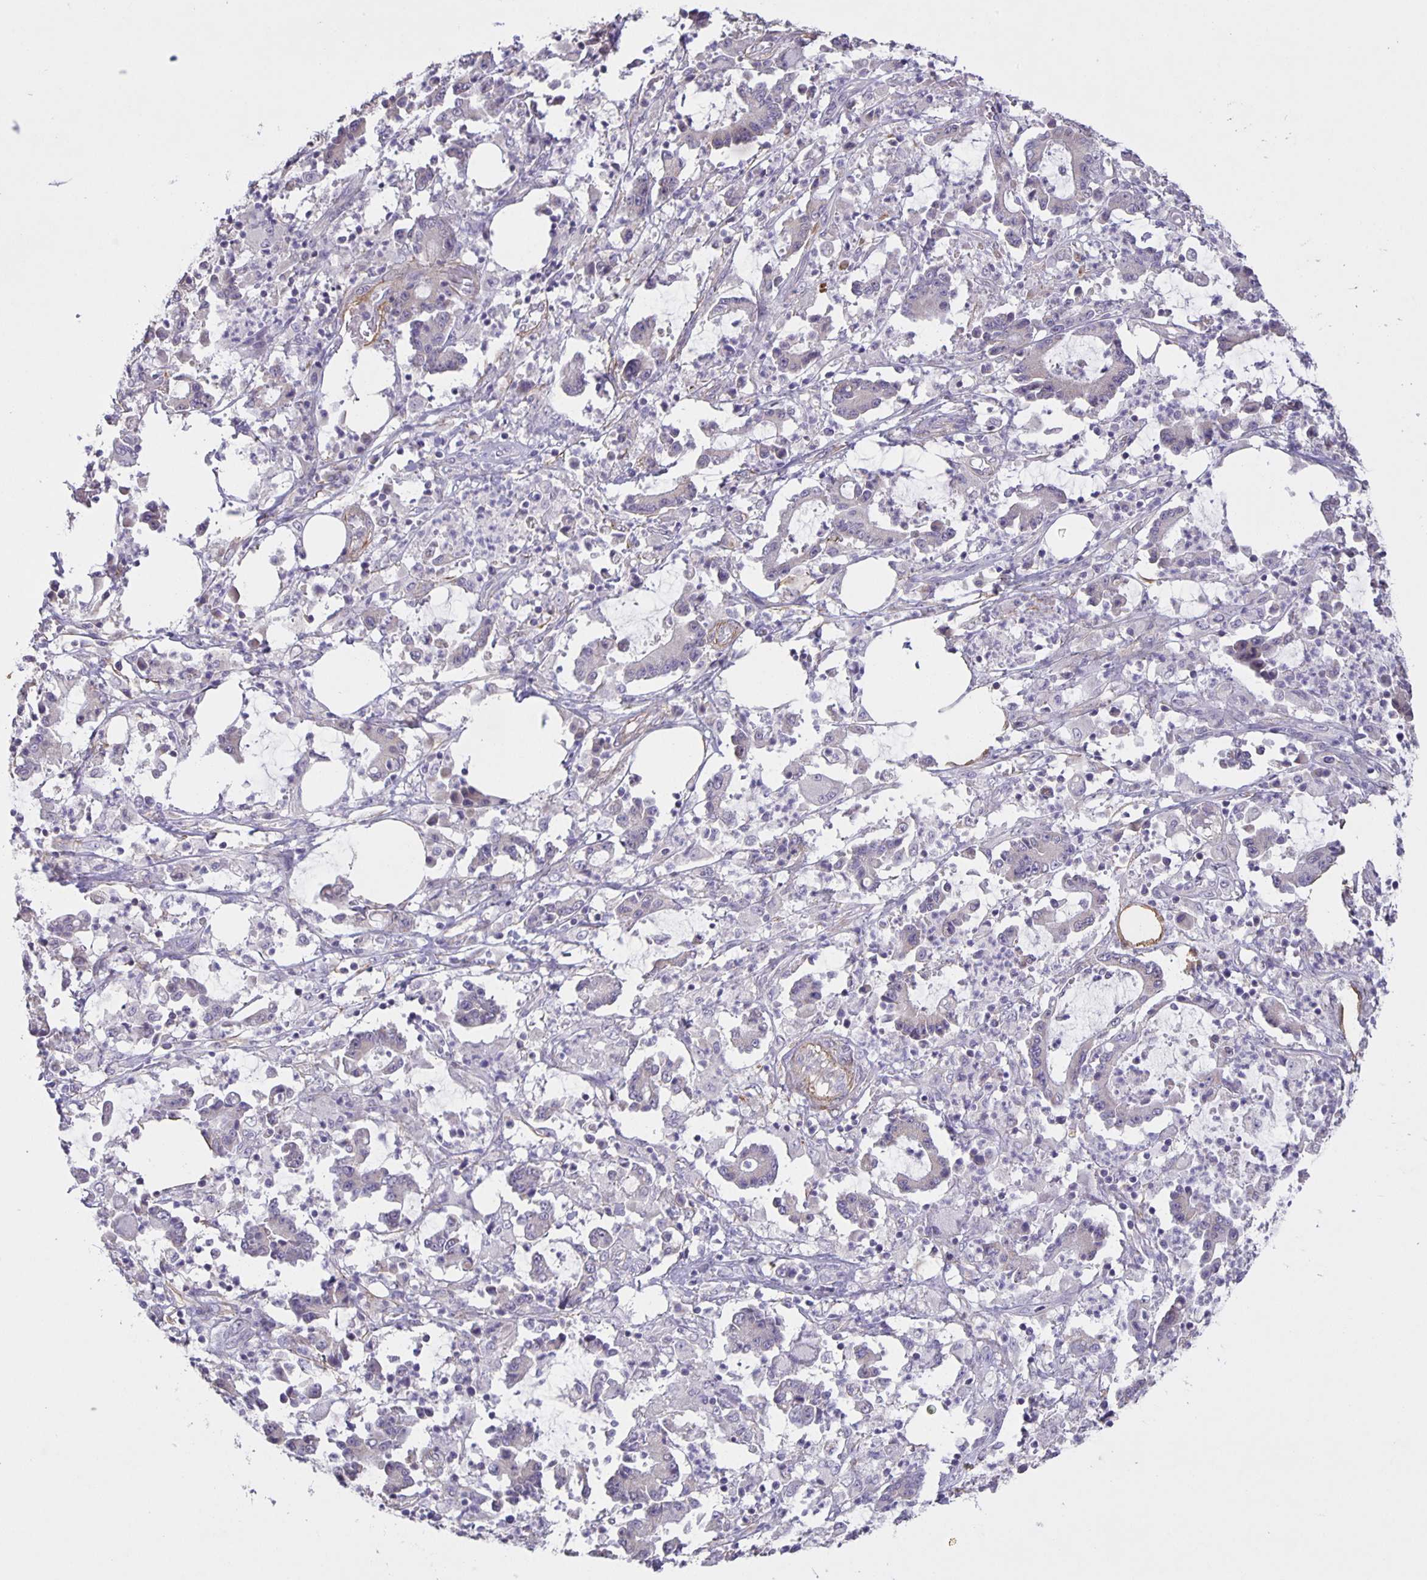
{"staining": {"intensity": "negative", "quantity": "none", "location": "none"}, "tissue": "stomach cancer", "cell_type": "Tumor cells", "image_type": "cancer", "snomed": [{"axis": "morphology", "description": "Adenocarcinoma, NOS"}, {"axis": "topography", "description": "Stomach, upper"}], "caption": "This is a histopathology image of IHC staining of stomach cancer (adenocarcinoma), which shows no staining in tumor cells.", "gene": "SRCIN1", "patient": {"sex": "male", "age": 68}}